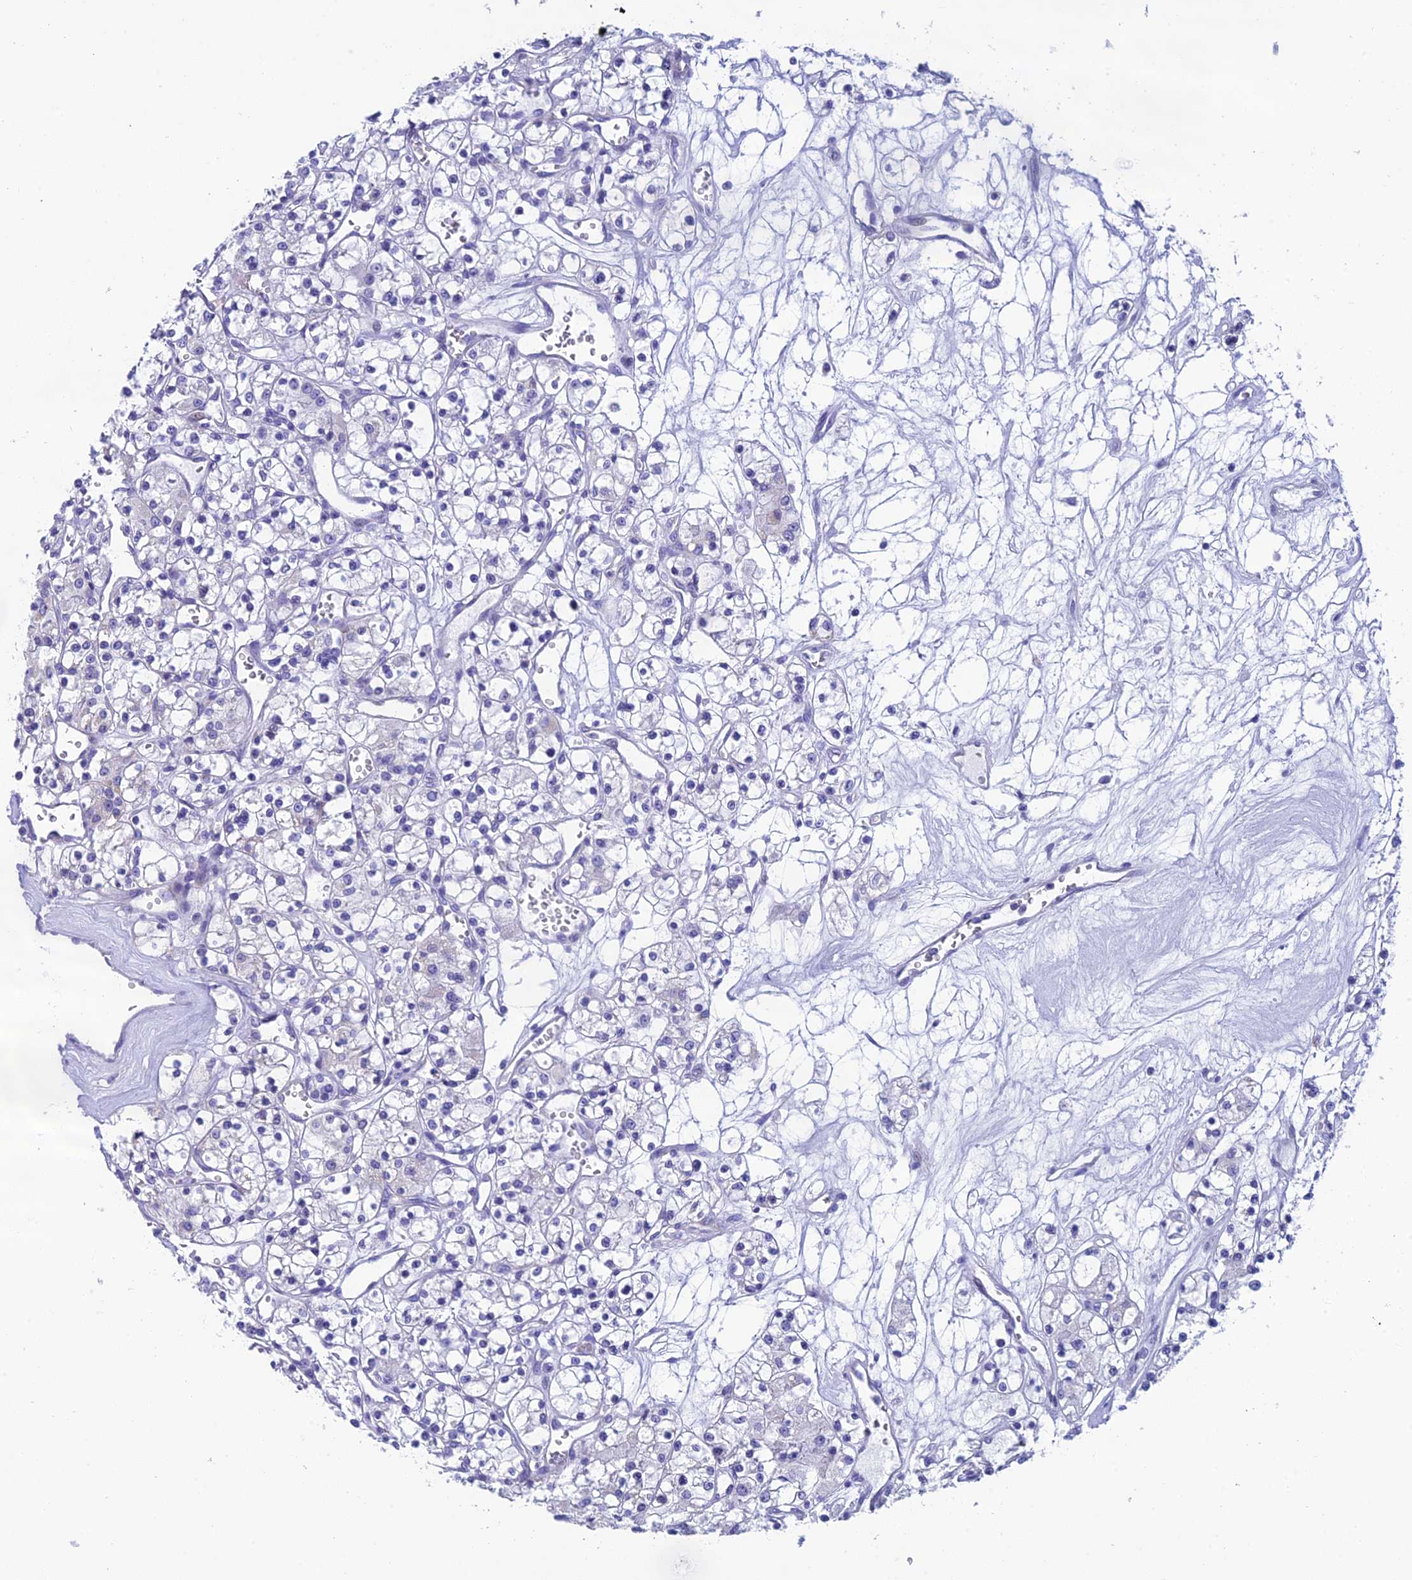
{"staining": {"intensity": "negative", "quantity": "none", "location": "none"}, "tissue": "renal cancer", "cell_type": "Tumor cells", "image_type": "cancer", "snomed": [{"axis": "morphology", "description": "Adenocarcinoma, NOS"}, {"axis": "topography", "description": "Kidney"}], "caption": "Immunohistochemistry (IHC) photomicrograph of neoplastic tissue: renal cancer (adenocarcinoma) stained with DAB (3,3'-diaminobenzidine) displays no significant protein expression in tumor cells.", "gene": "REEP4", "patient": {"sex": "female", "age": 59}}